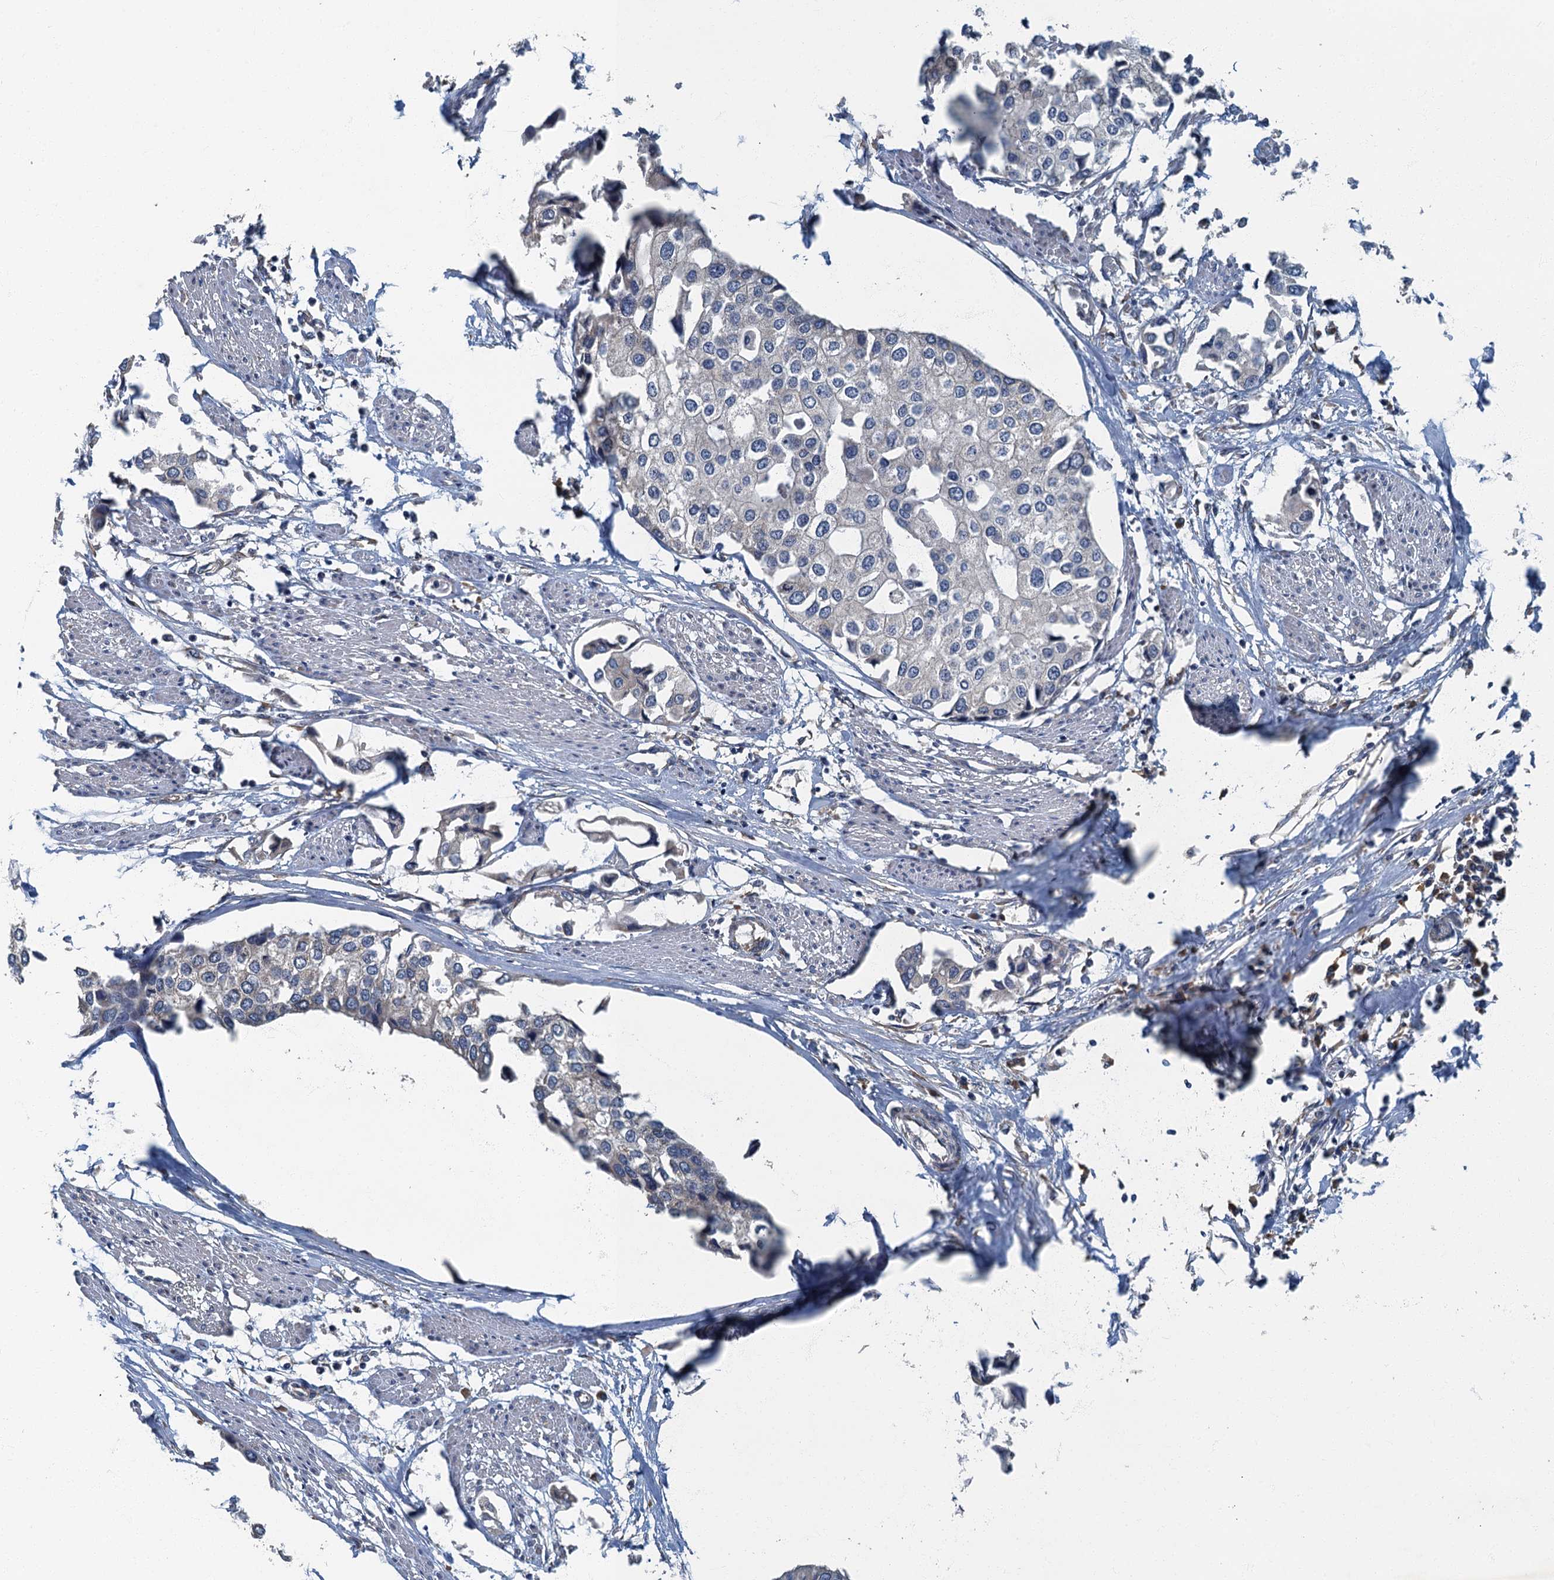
{"staining": {"intensity": "negative", "quantity": "none", "location": "none"}, "tissue": "urothelial cancer", "cell_type": "Tumor cells", "image_type": "cancer", "snomed": [{"axis": "morphology", "description": "Urothelial carcinoma, High grade"}, {"axis": "topography", "description": "Urinary bladder"}], "caption": "Immunohistochemical staining of urothelial cancer demonstrates no significant positivity in tumor cells.", "gene": "DDX49", "patient": {"sex": "male", "age": 64}}